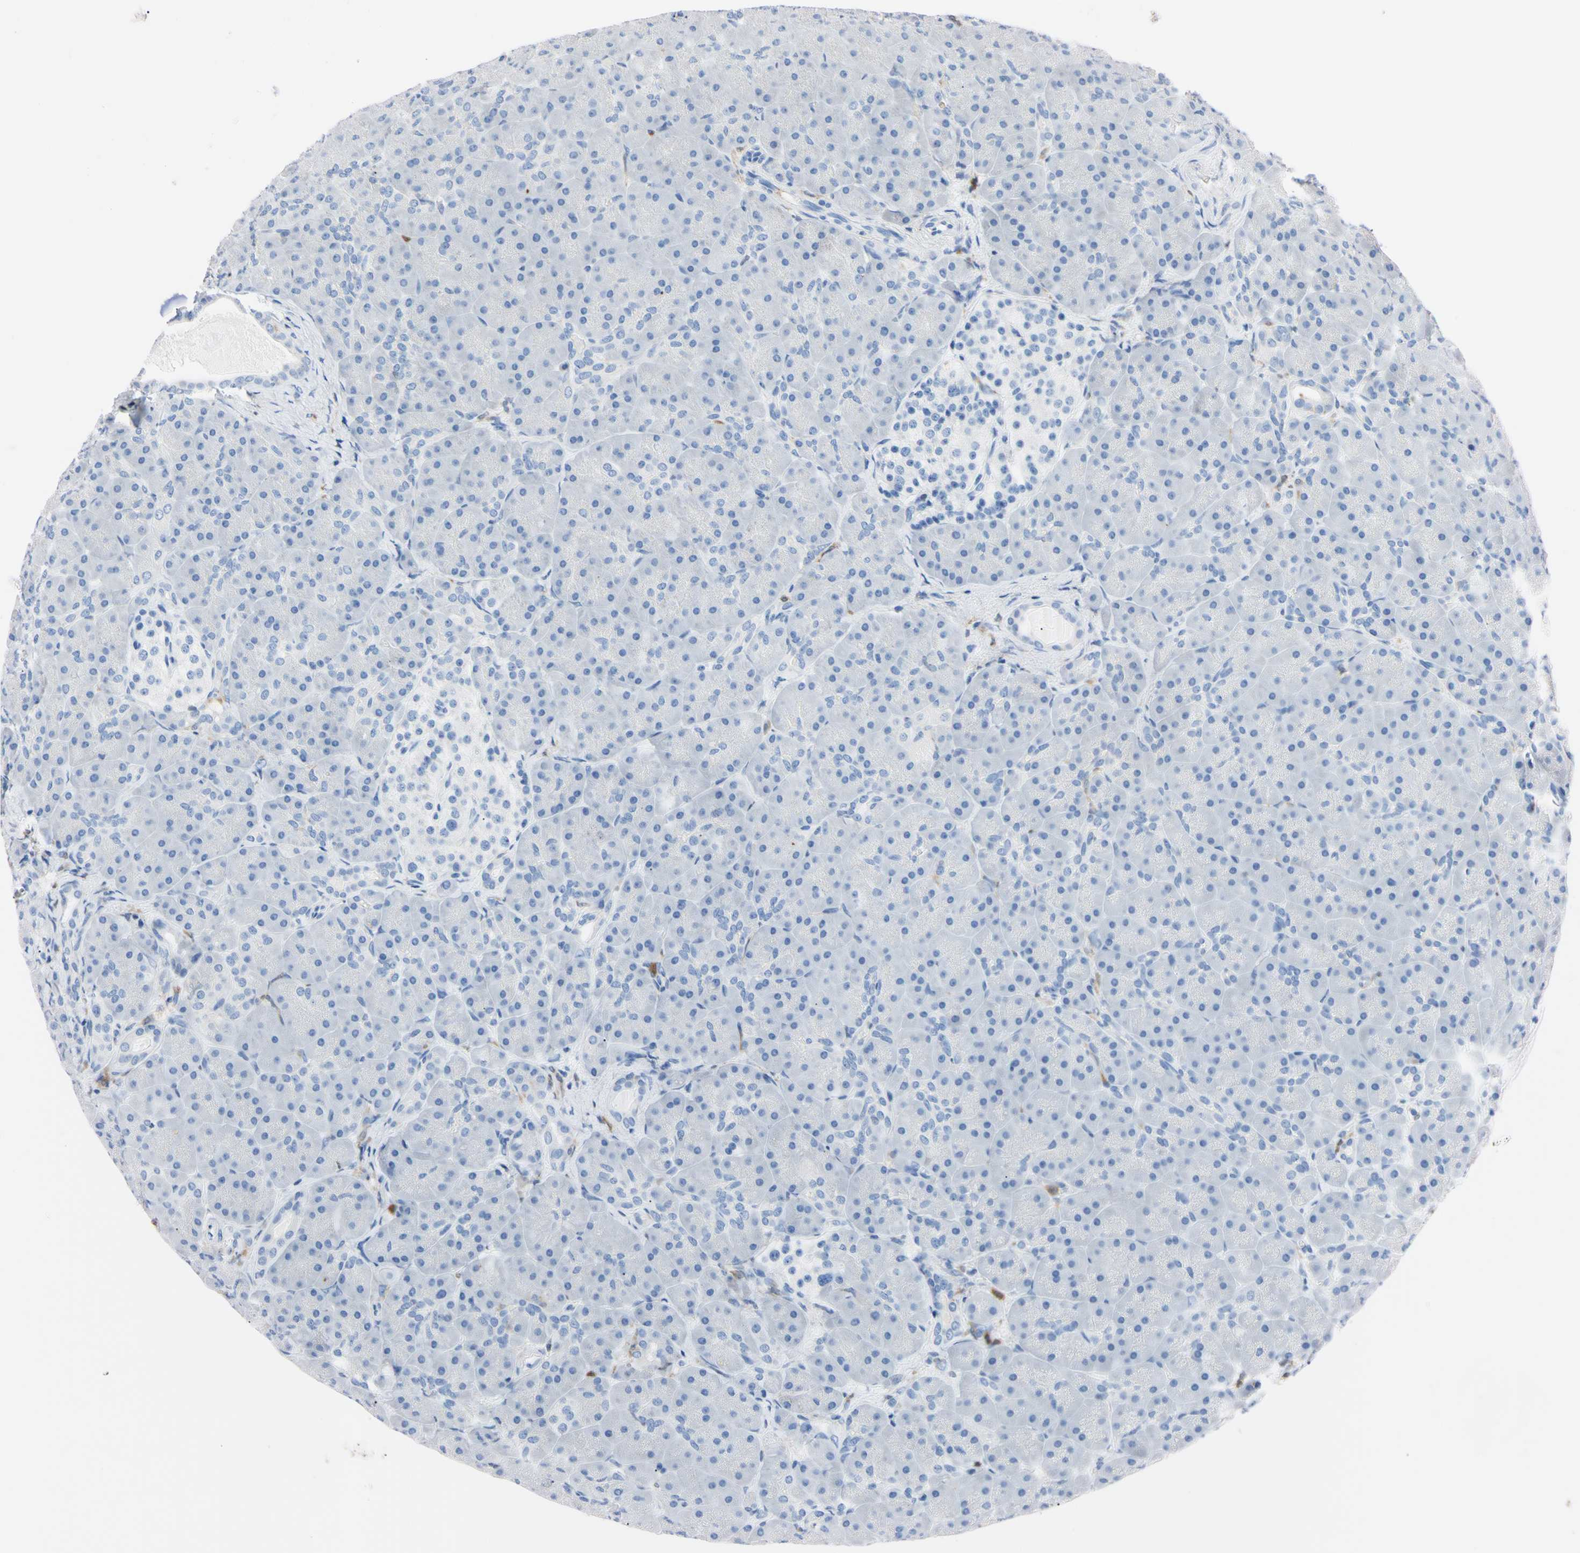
{"staining": {"intensity": "negative", "quantity": "none", "location": "none"}, "tissue": "pancreas", "cell_type": "Exocrine glandular cells", "image_type": "normal", "snomed": [{"axis": "morphology", "description": "Normal tissue, NOS"}, {"axis": "topography", "description": "Pancreas"}], "caption": "This is an immunohistochemistry (IHC) micrograph of normal pancreas. There is no expression in exocrine glandular cells.", "gene": "NCF4", "patient": {"sex": "male", "age": 66}}